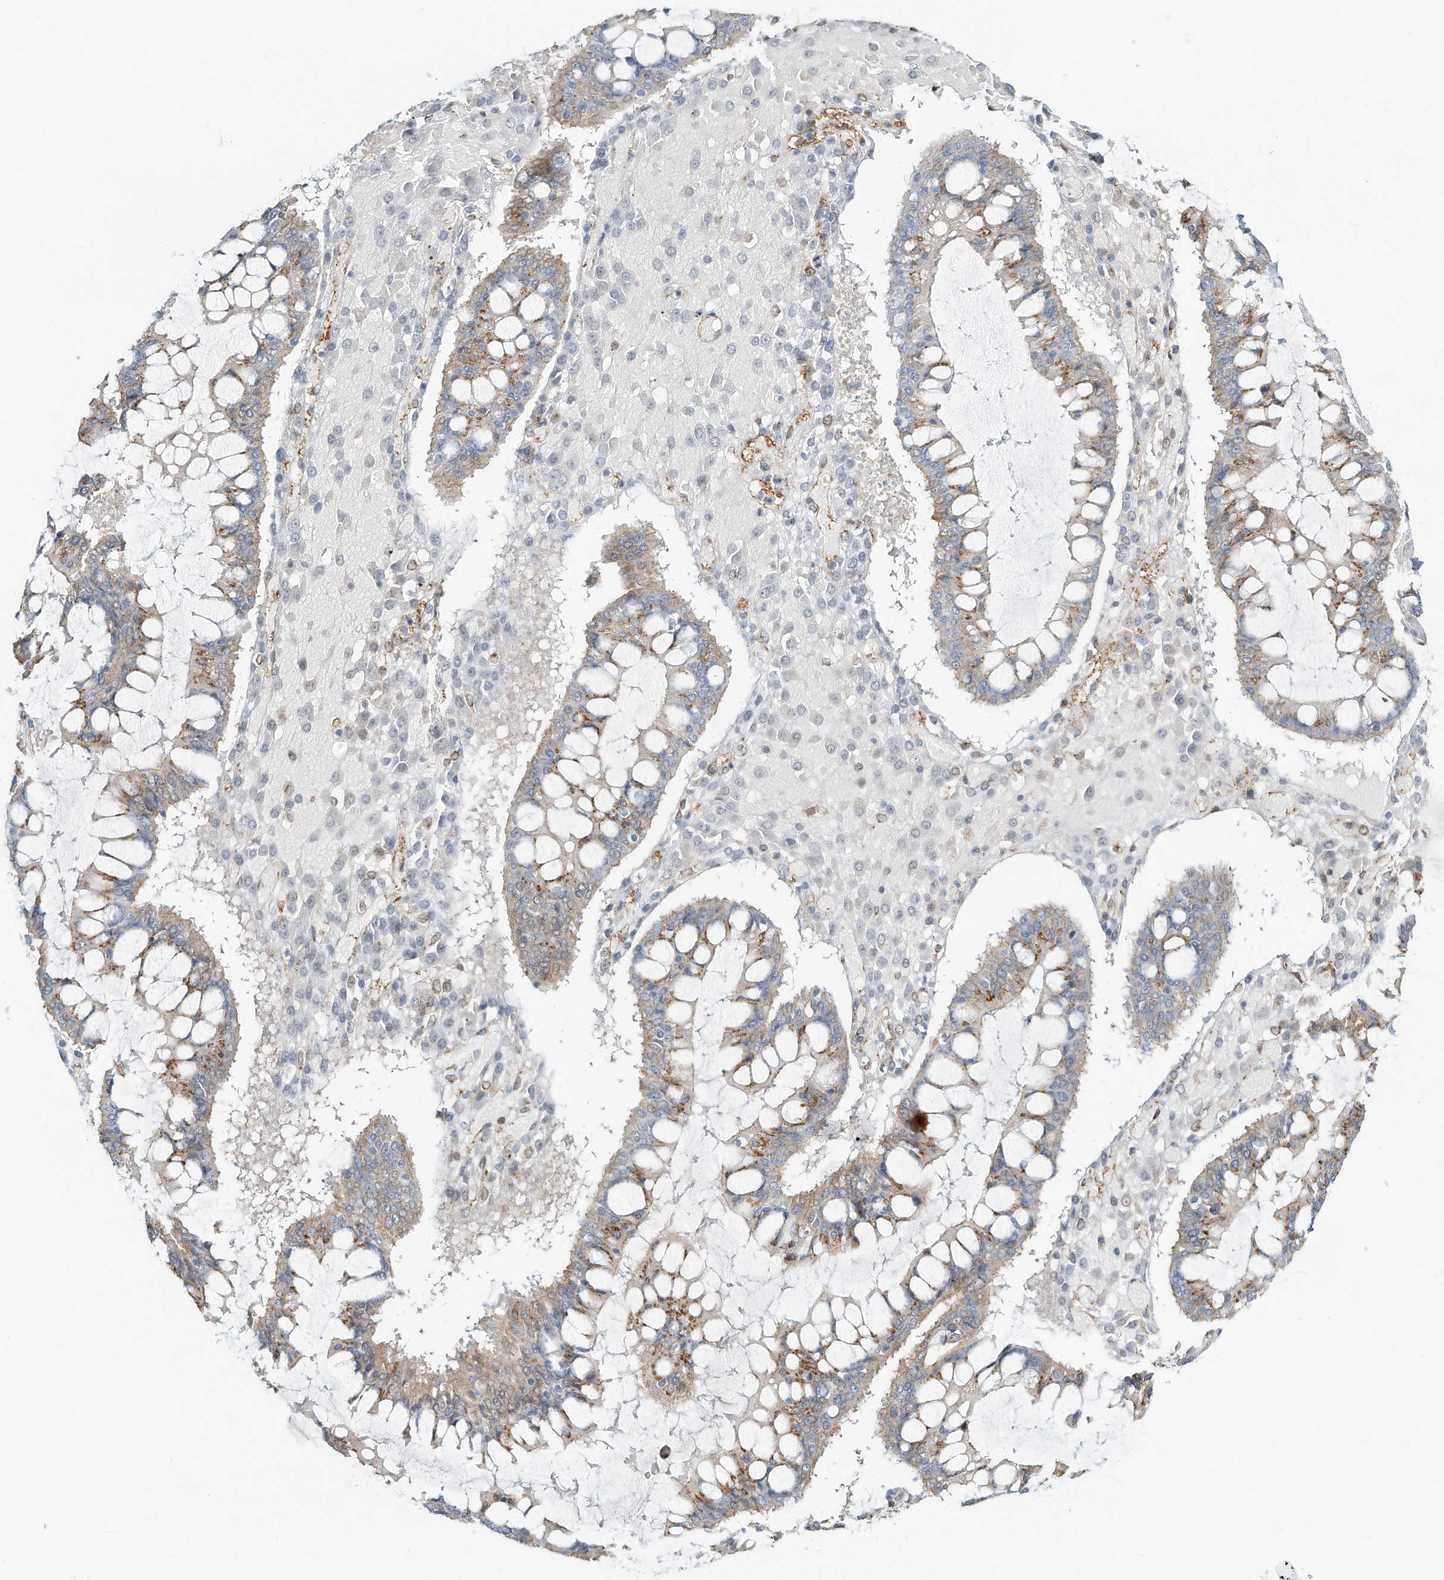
{"staining": {"intensity": "moderate", "quantity": "25%-75%", "location": "cytoplasmic/membranous"}, "tissue": "ovarian cancer", "cell_type": "Tumor cells", "image_type": "cancer", "snomed": [{"axis": "morphology", "description": "Cystadenocarcinoma, mucinous, NOS"}, {"axis": "topography", "description": "Ovary"}], "caption": "Ovarian cancer stained with a protein marker shows moderate staining in tumor cells.", "gene": "CUX1", "patient": {"sex": "female", "age": 73}}